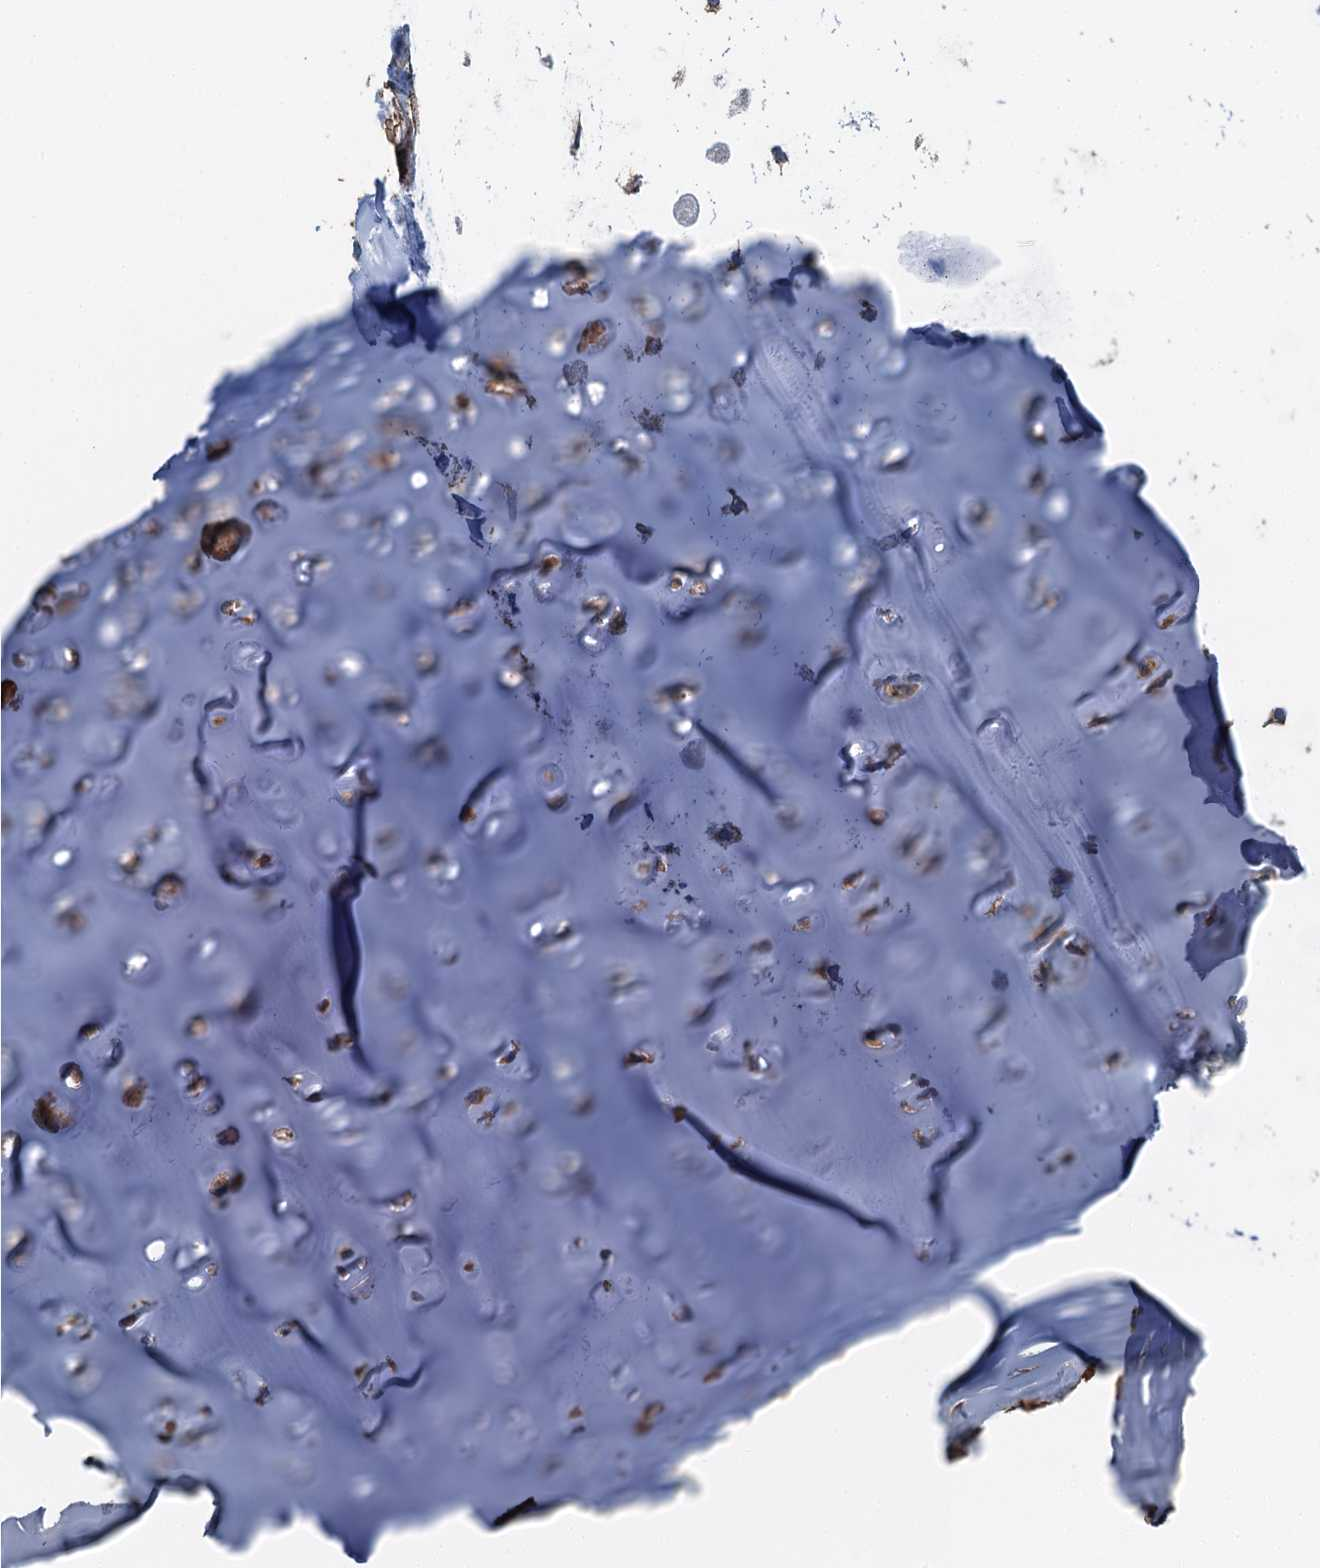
{"staining": {"intensity": "negative", "quantity": "none", "location": "none"}, "tissue": "adipose tissue", "cell_type": "Adipocytes", "image_type": "normal", "snomed": [{"axis": "morphology", "description": "Normal tissue, NOS"}, {"axis": "morphology", "description": "Basal cell carcinoma"}, {"axis": "topography", "description": "Cartilage tissue"}, {"axis": "topography", "description": "Nasopharynx"}, {"axis": "topography", "description": "Oral tissue"}], "caption": "A high-resolution histopathology image shows immunohistochemistry staining of normal adipose tissue, which demonstrates no significant positivity in adipocytes.", "gene": "PPIP5K1", "patient": {"sex": "female", "age": 77}}